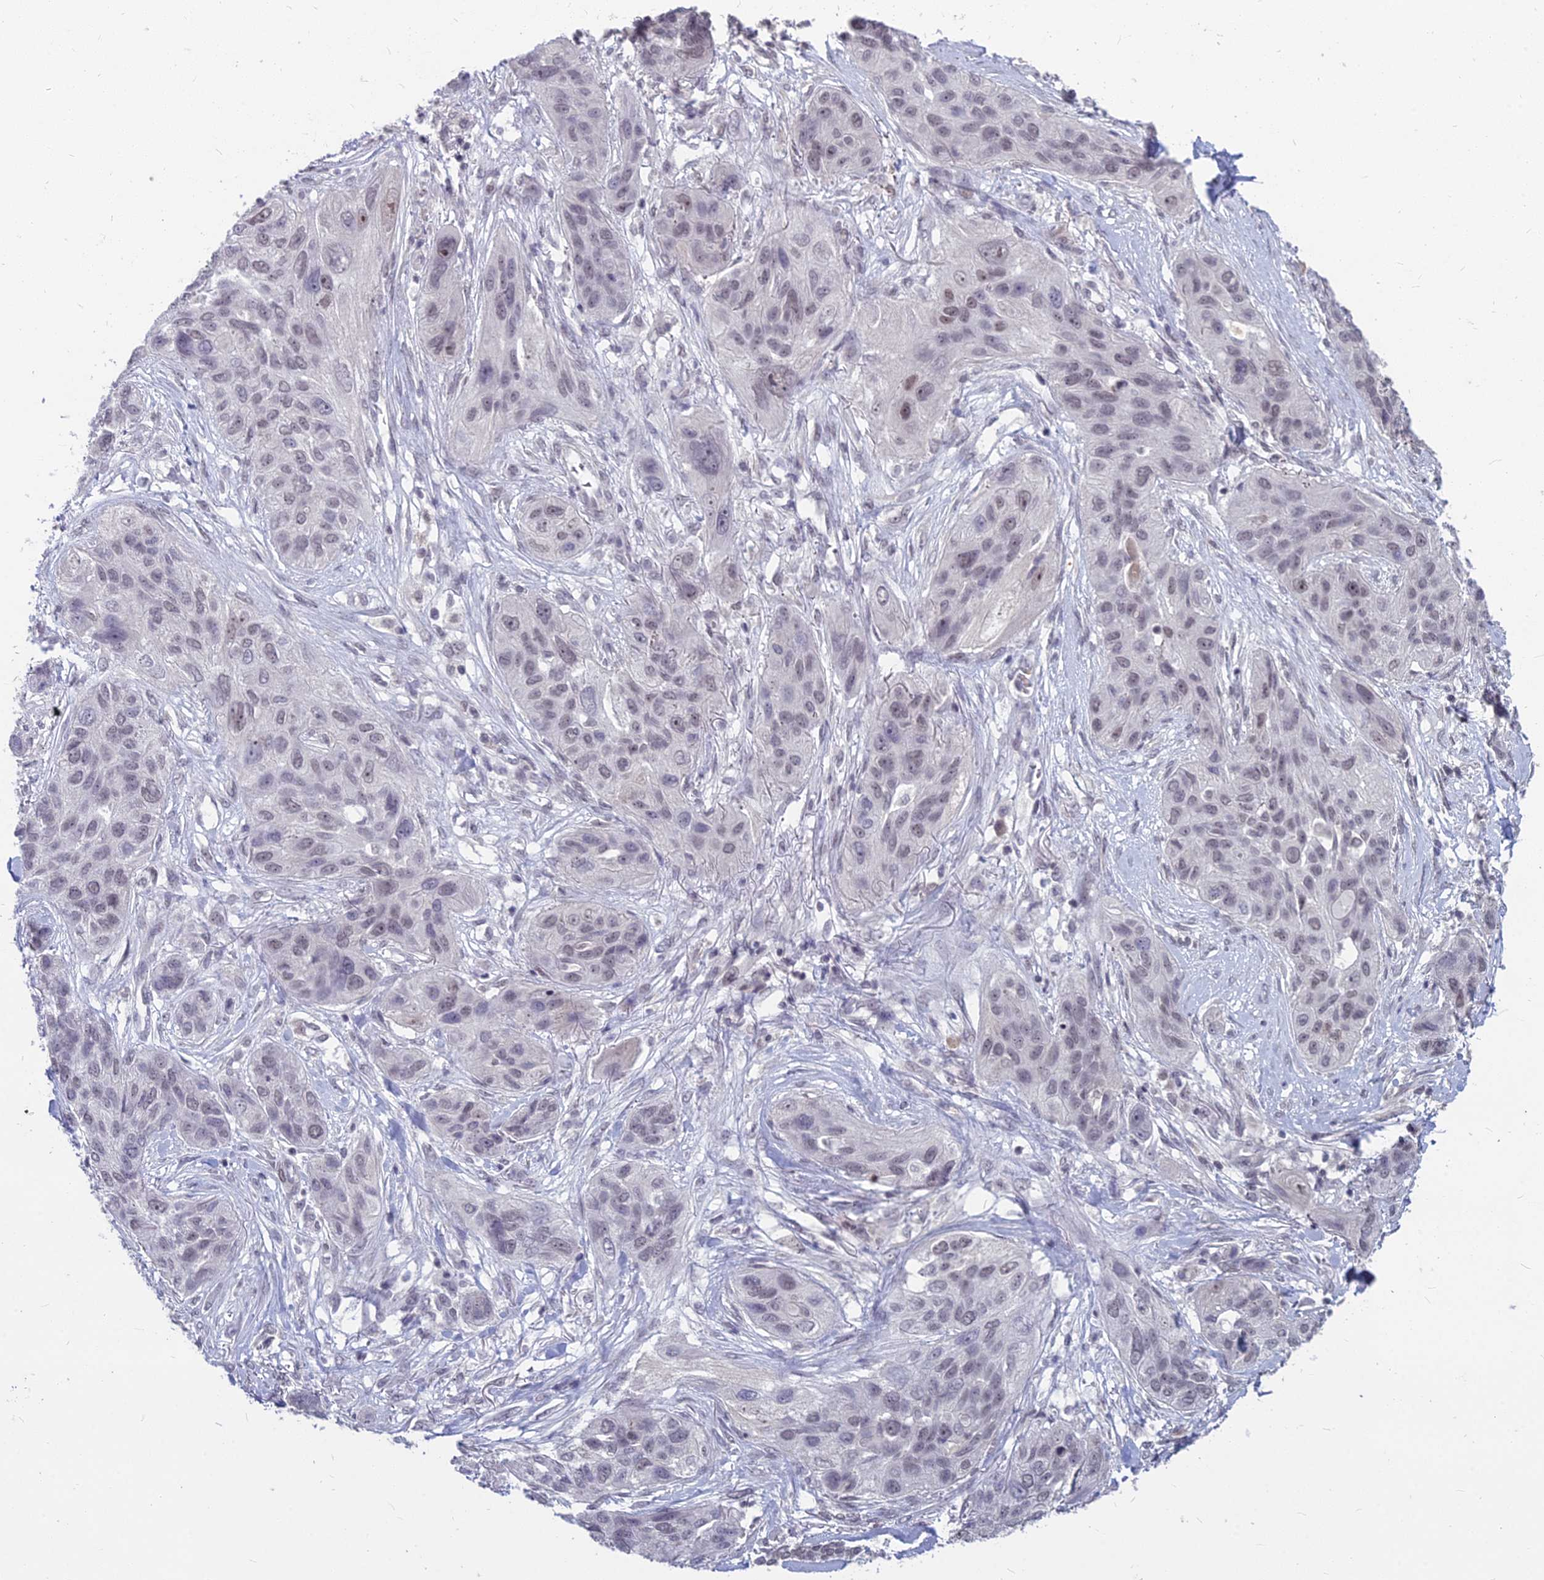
{"staining": {"intensity": "moderate", "quantity": "<25%", "location": "nuclear"}, "tissue": "lung cancer", "cell_type": "Tumor cells", "image_type": "cancer", "snomed": [{"axis": "morphology", "description": "Squamous cell carcinoma, NOS"}, {"axis": "topography", "description": "Lung"}], "caption": "Protein staining by immunohistochemistry displays moderate nuclear expression in approximately <25% of tumor cells in squamous cell carcinoma (lung).", "gene": "KAT7", "patient": {"sex": "female", "age": 70}}